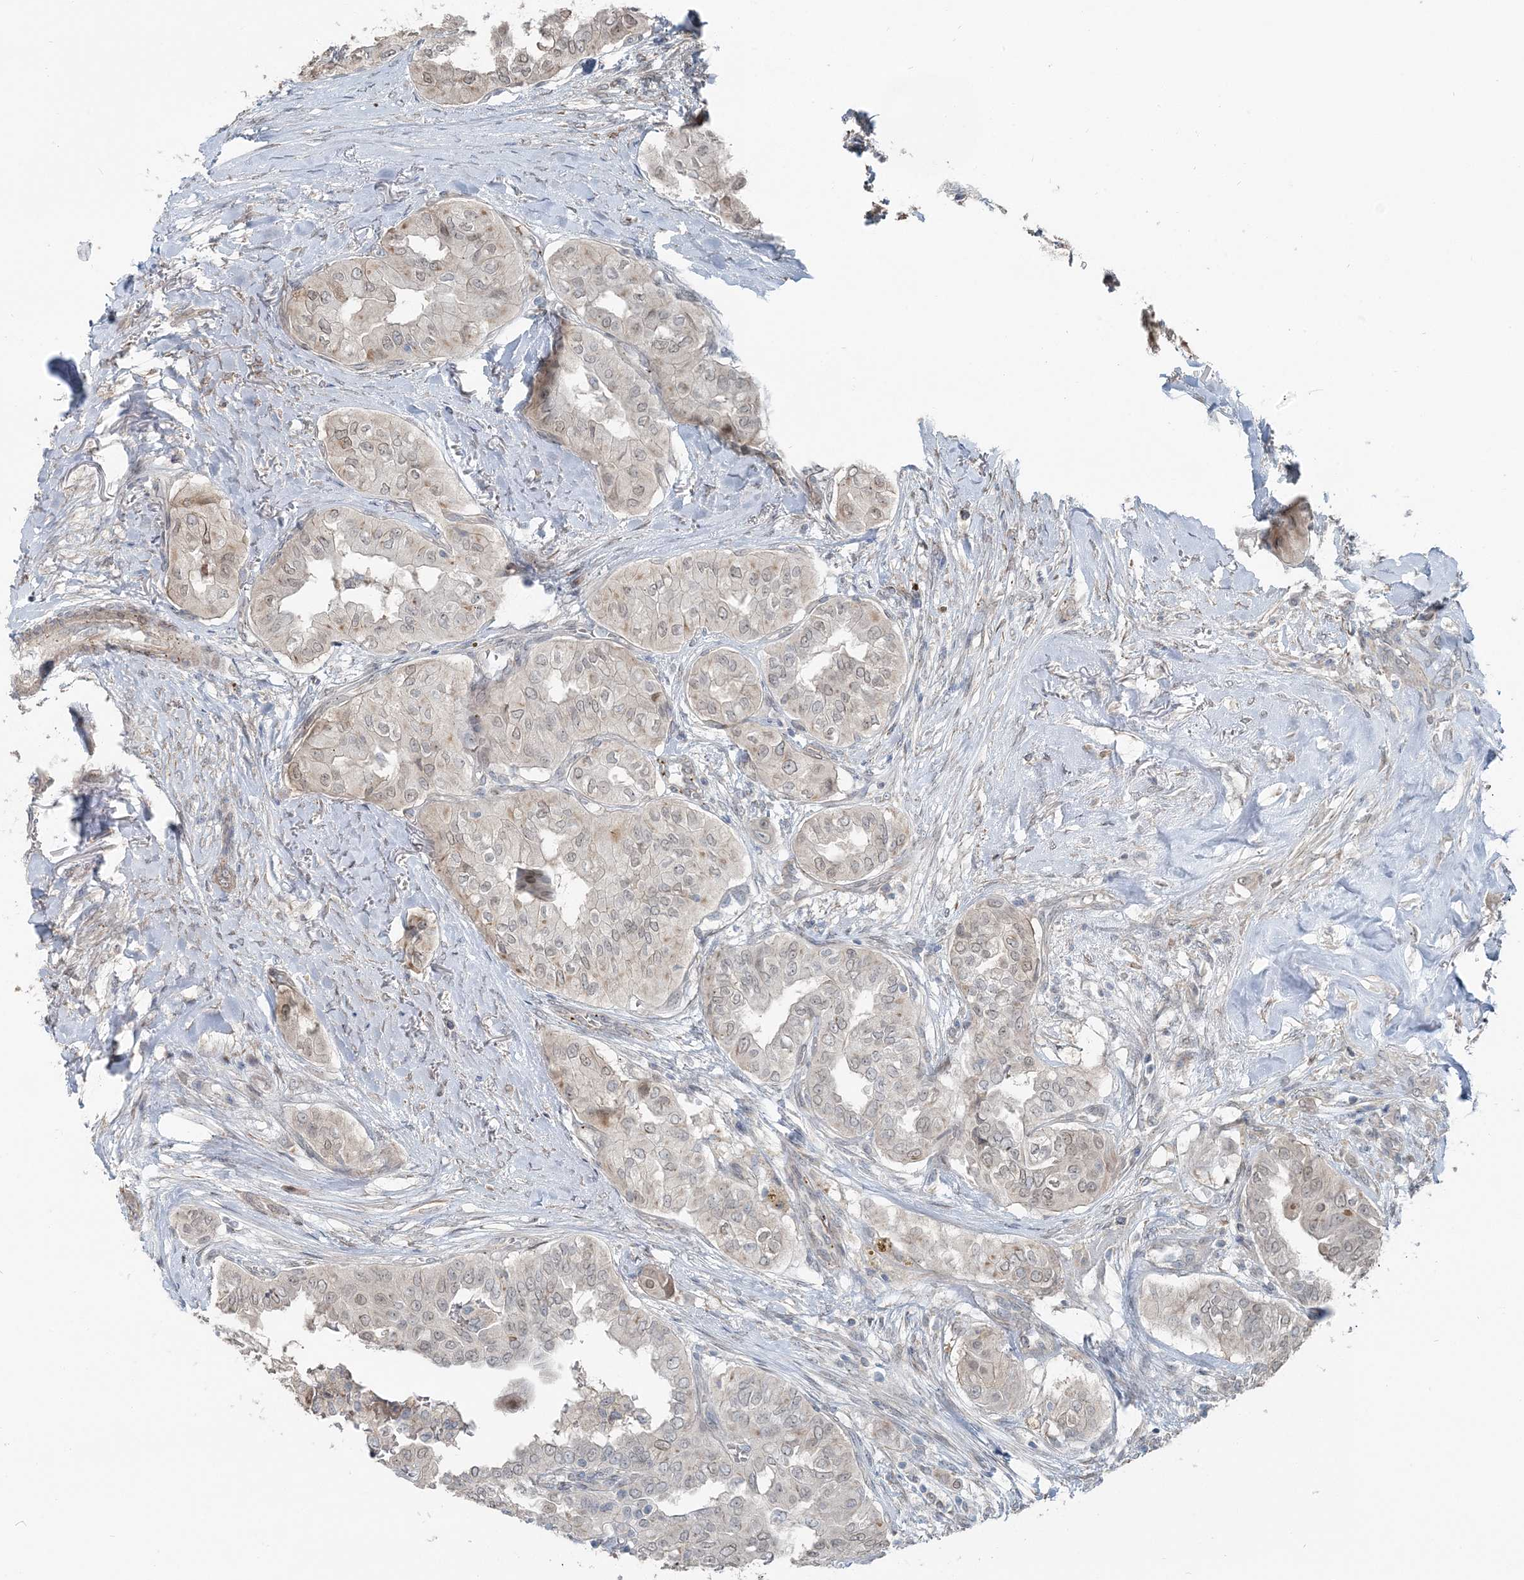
{"staining": {"intensity": "moderate", "quantity": "<25%", "location": "cytoplasmic/membranous"}, "tissue": "thyroid cancer", "cell_type": "Tumor cells", "image_type": "cancer", "snomed": [{"axis": "morphology", "description": "Papillary adenocarcinoma, NOS"}, {"axis": "topography", "description": "Thyroid gland"}], "caption": "Immunohistochemistry of human thyroid papillary adenocarcinoma displays low levels of moderate cytoplasmic/membranous staining in approximately <25% of tumor cells. The staining was performed using DAB to visualize the protein expression in brown, while the nuclei were stained in blue with hematoxylin (Magnification: 20x).", "gene": "FBXL17", "patient": {"sex": "female", "age": 59}}